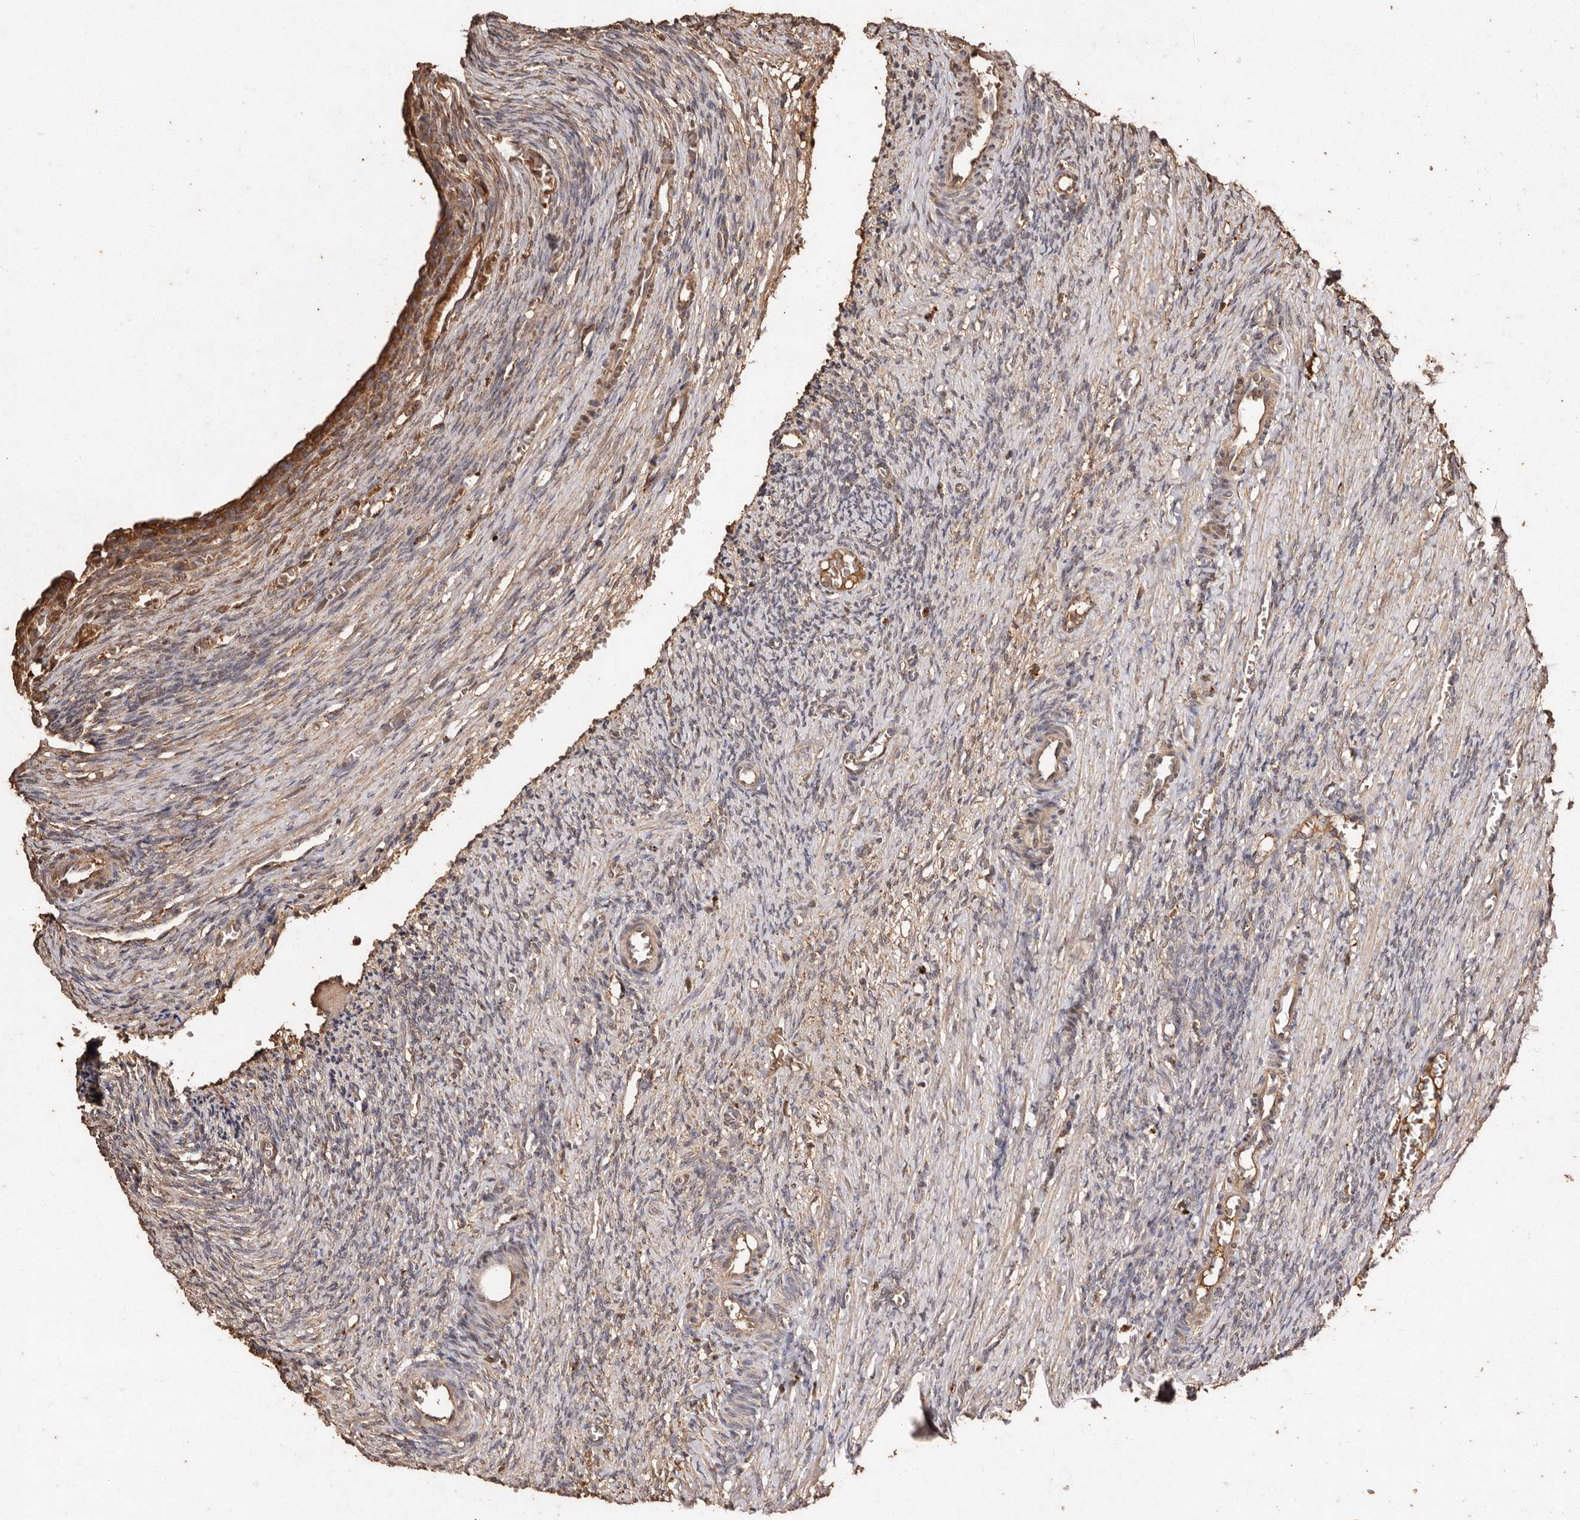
{"staining": {"intensity": "weak", "quantity": "25%-75%", "location": "cytoplasmic/membranous"}, "tissue": "ovary", "cell_type": "Ovarian stroma cells", "image_type": "normal", "snomed": [{"axis": "morphology", "description": "Normal tissue, NOS"}, {"axis": "topography", "description": "Ovary"}], "caption": "Ovary stained with DAB immunohistochemistry (IHC) demonstrates low levels of weak cytoplasmic/membranous positivity in approximately 25%-75% of ovarian stroma cells.", "gene": "FARS2", "patient": {"sex": "female", "age": 27}}